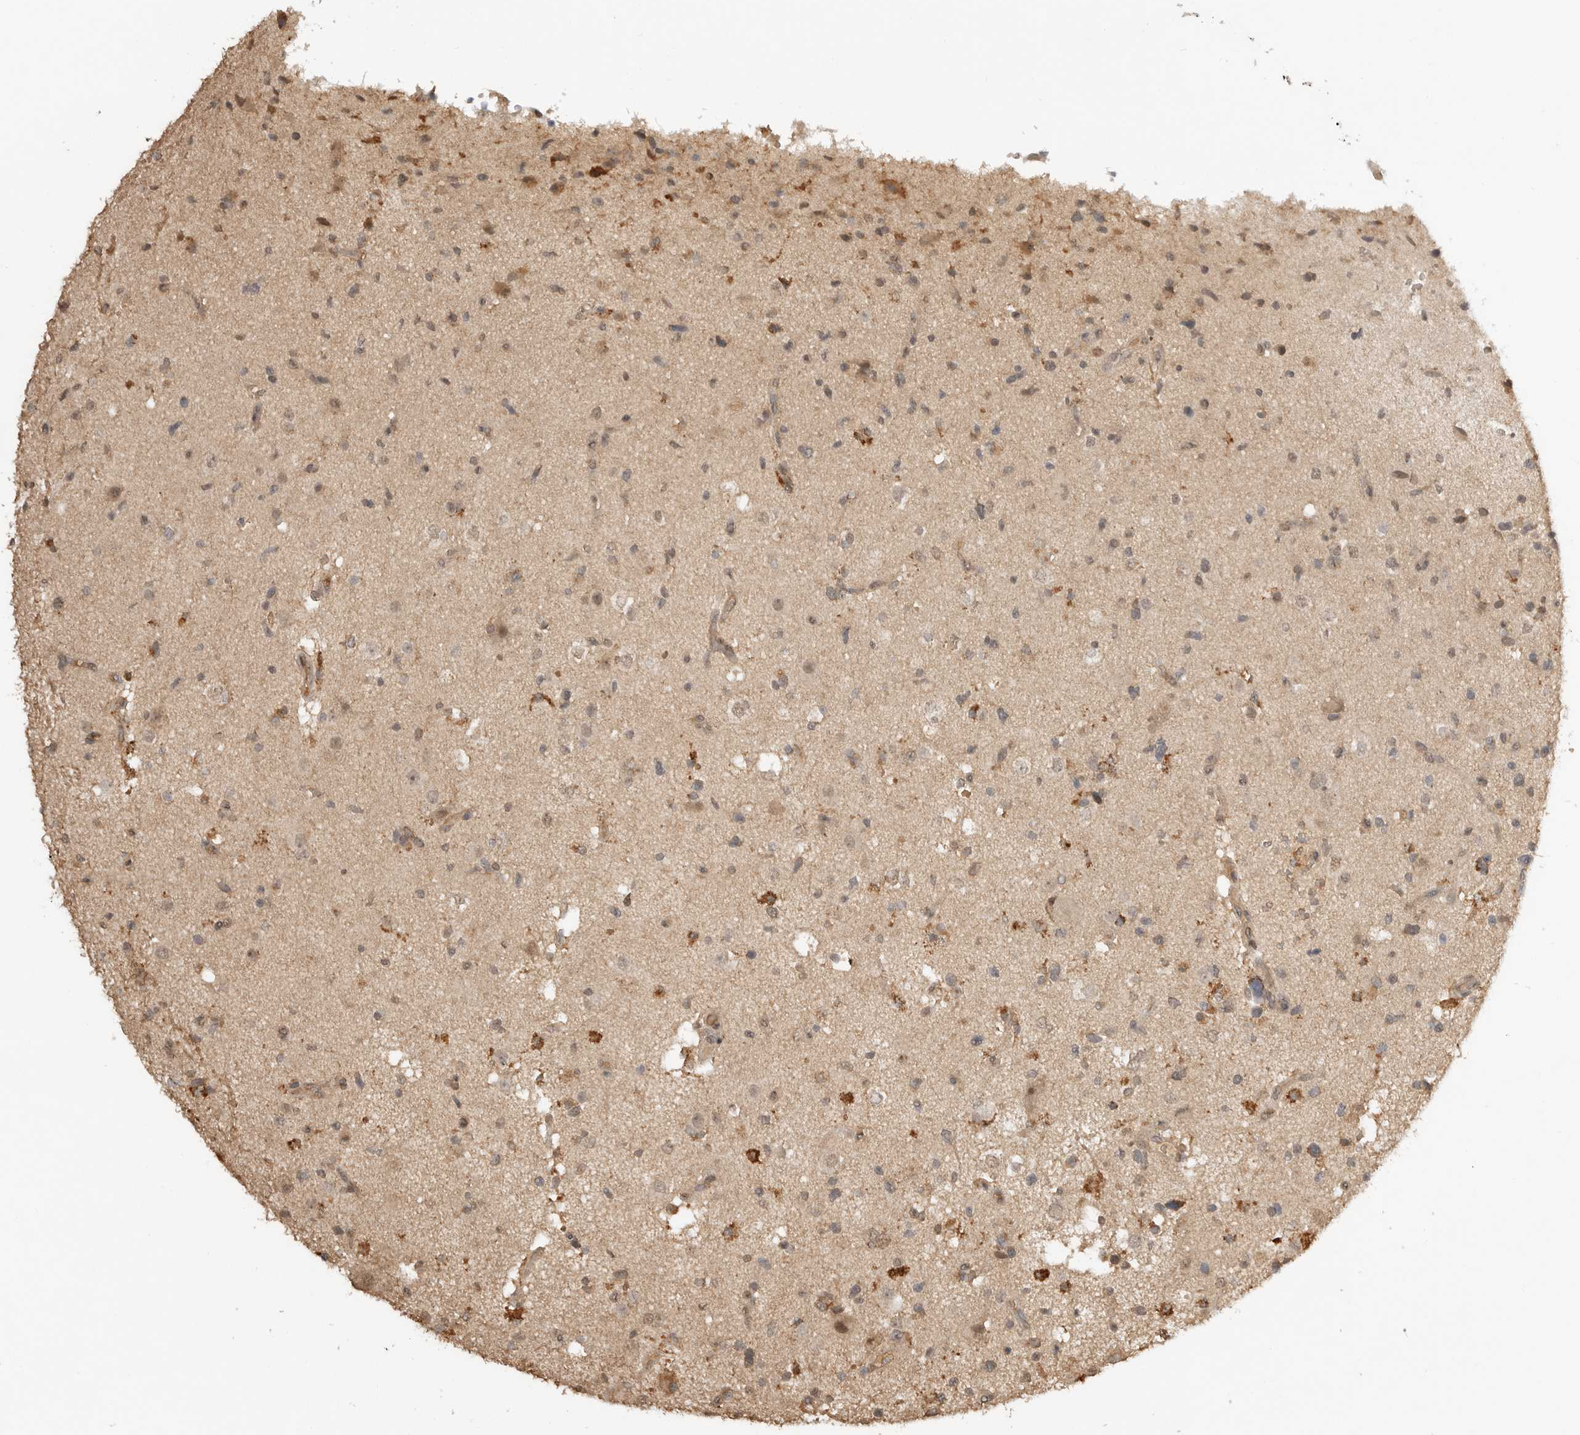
{"staining": {"intensity": "weak", "quantity": "25%-75%", "location": "cytoplasmic/membranous"}, "tissue": "glioma", "cell_type": "Tumor cells", "image_type": "cancer", "snomed": [{"axis": "morphology", "description": "Glioma, malignant, High grade"}, {"axis": "topography", "description": "Brain"}], "caption": "Glioma stained with DAB IHC shows low levels of weak cytoplasmic/membranous staining in about 25%-75% of tumor cells. (Brightfield microscopy of DAB IHC at high magnification).", "gene": "ASPSCR1", "patient": {"sex": "male", "age": 33}}